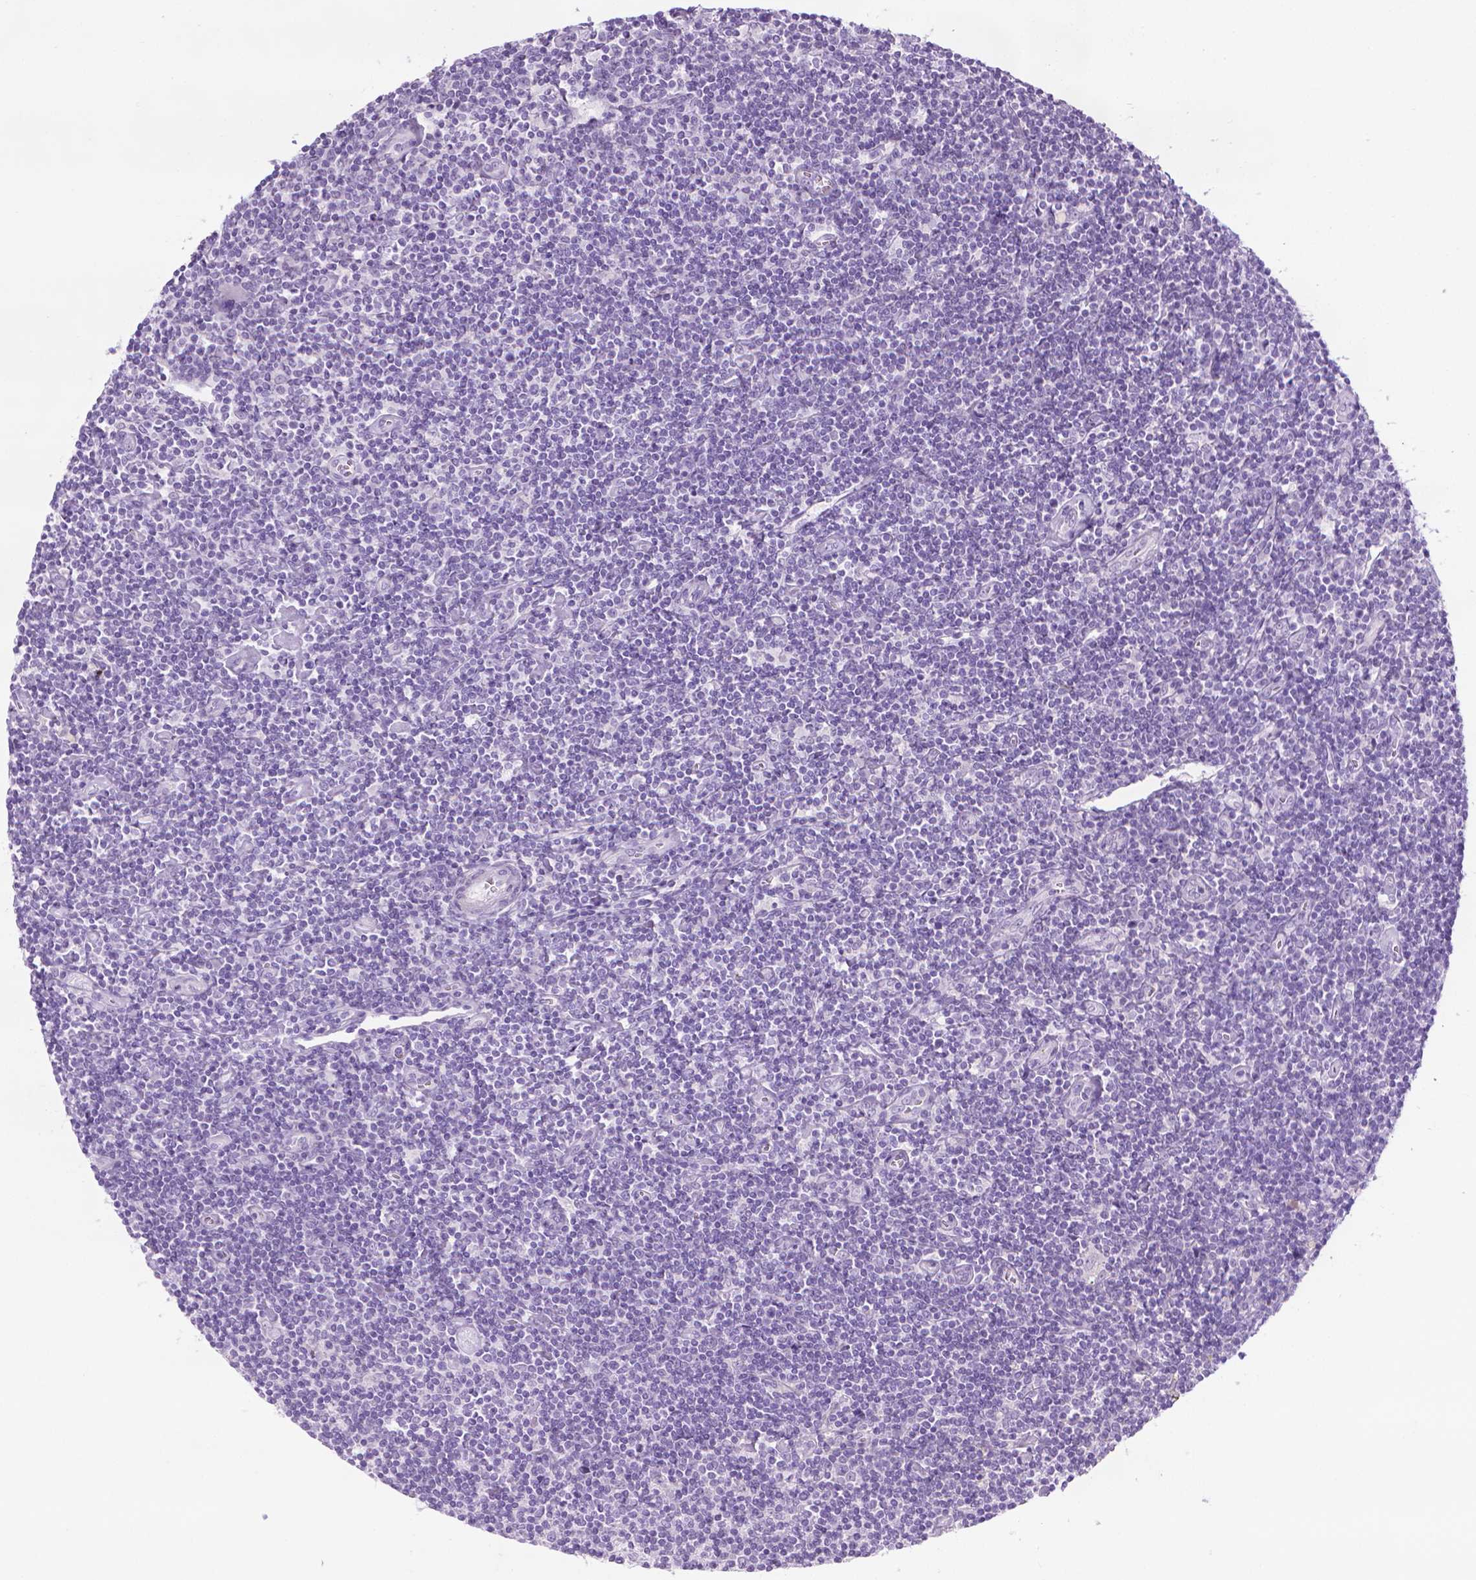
{"staining": {"intensity": "negative", "quantity": "none", "location": "none"}, "tissue": "lymphoma", "cell_type": "Tumor cells", "image_type": "cancer", "snomed": [{"axis": "morphology", "description": "Hodgkin's disease, NOS"}, {"axis": "topography", "description": "Lymph node"}], "caption": "Protein analysis of Hodgkin's disease exhibits no significant positivity in tumor cells.", "gene": "DNAI7", "patient": {"sex": "male", "age": 40}}